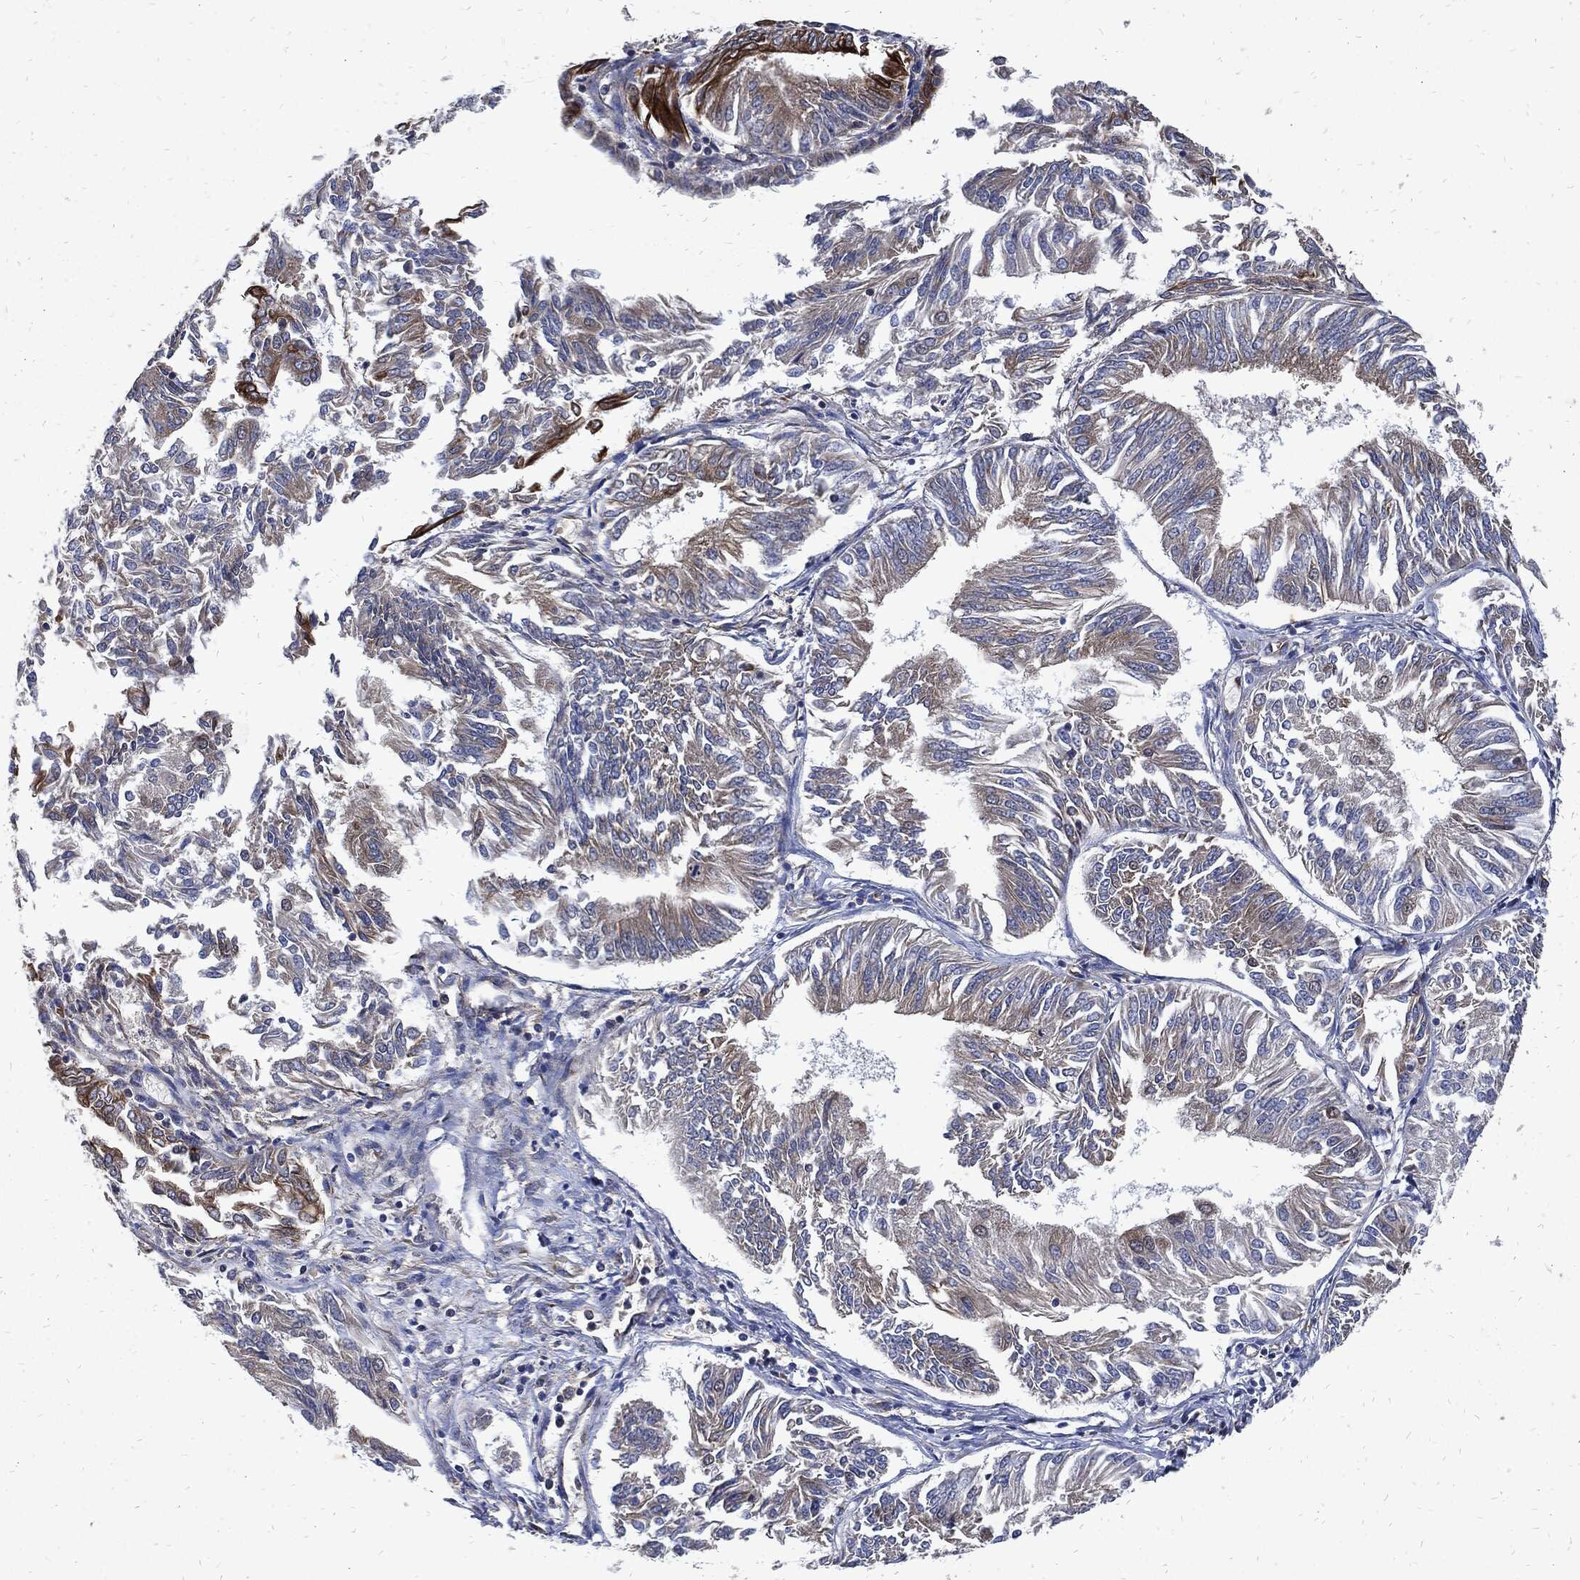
{"staining": {"intensity": "weak", "quantity": "<25%", "location": "cytoplasmic/membranous"}, "tissue": "endometrial cancer", "cell_type": "Tumor cells", "image_type": "cancer", "snomed": [{"axis": "morphology", "description": "Adenocarcinoma, NOS"}, {"axis": "topography", "description": "Endometrium"}], "caption": "The immunohistochemistry (IHC) image has no significant expression in tumor cells of endometrial cancer tissue. Brightfield microscopy of IHC stained with DAB (3,3'-diaminobenzidine) (brown) and hematoxylin (blue), captured at high magnification.", "gene": "DCTN1", "patient": {"sex": "female", "age": 58}}